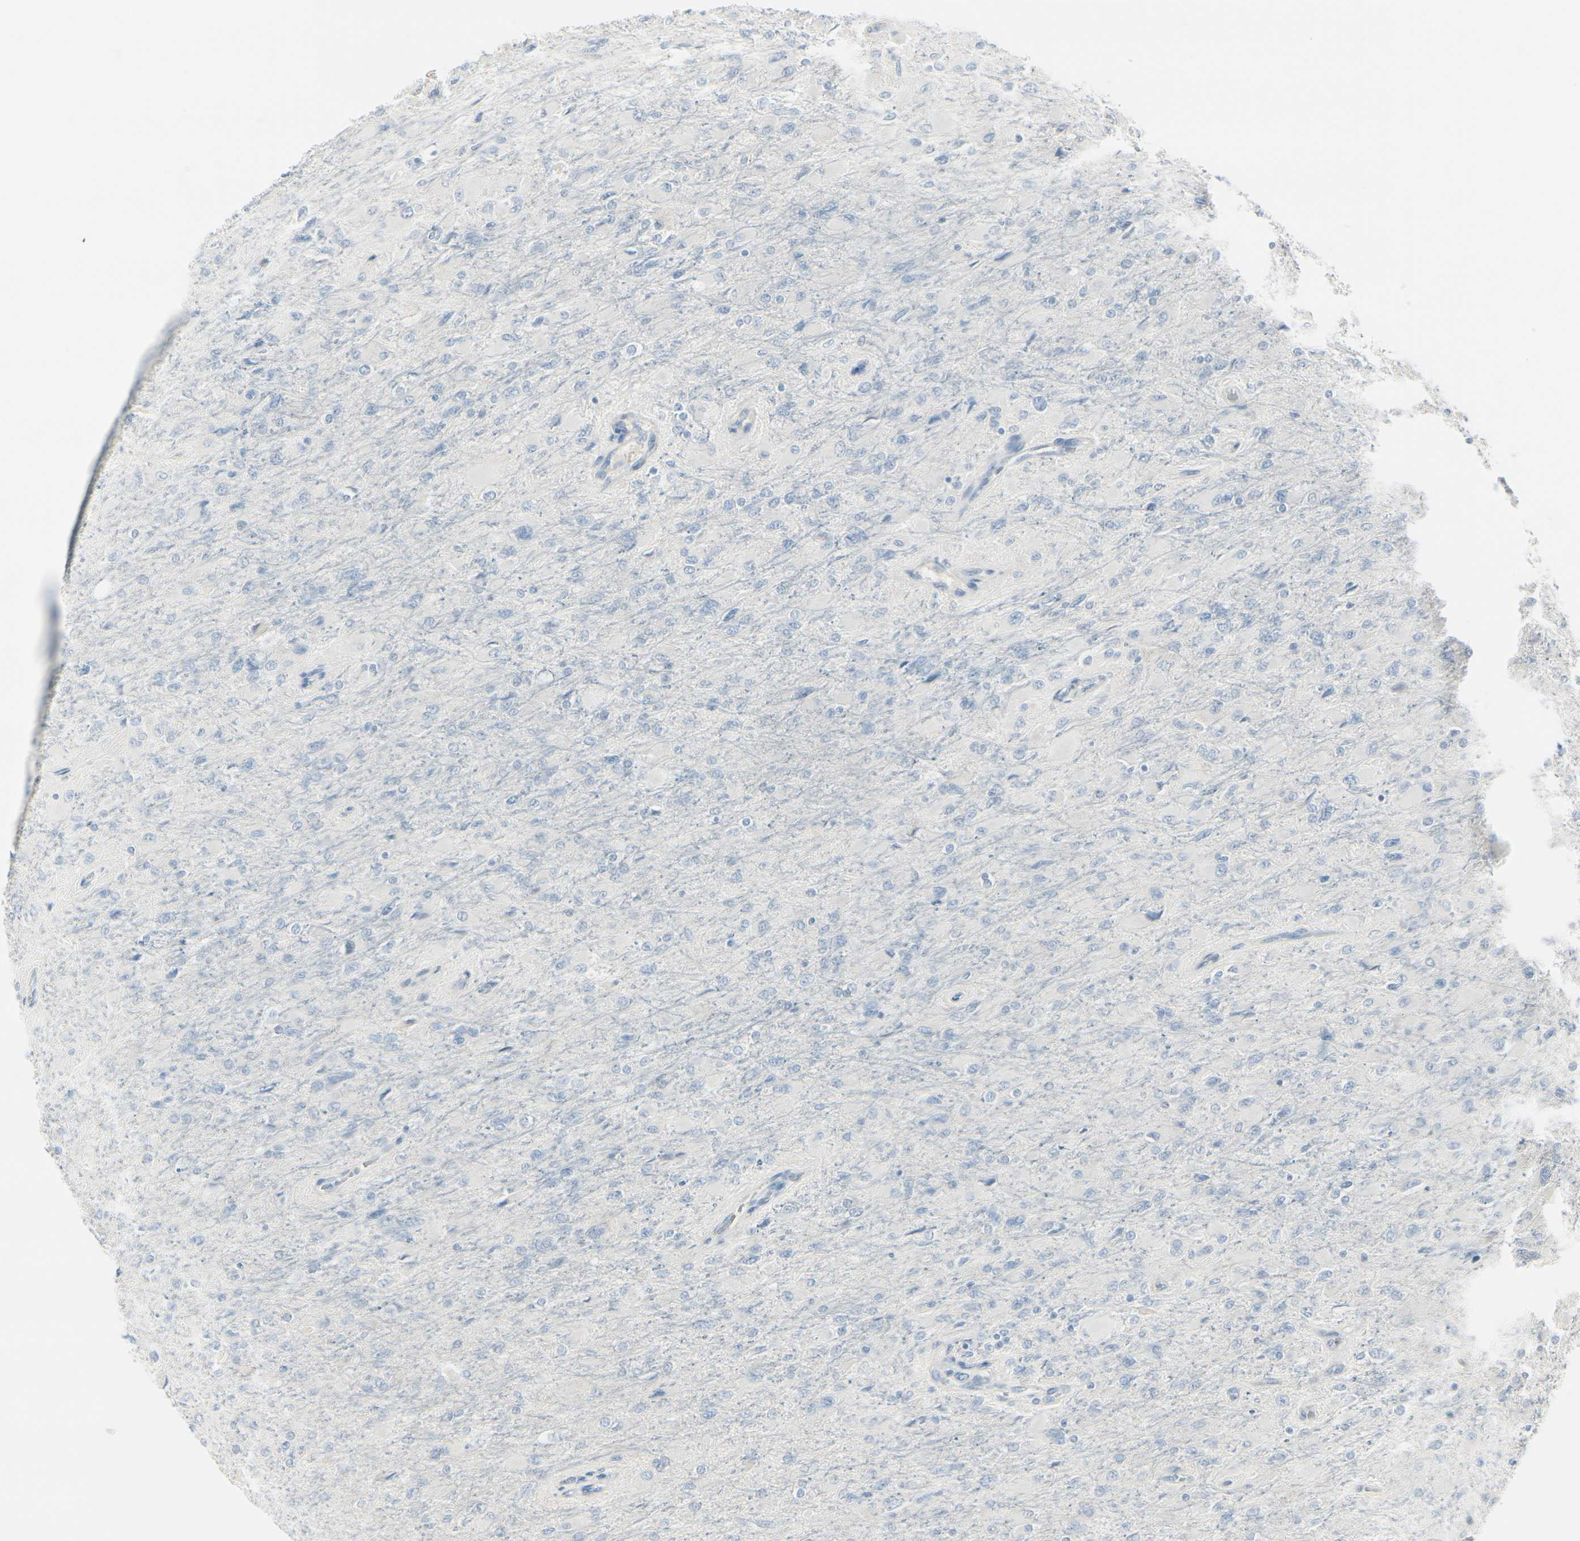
{"staining": {"intensity": "negative", "quantity": "none", "location": "none"}, "tissue": "glioma", "cell_type": "Tumor cells", "image_type": "cancer", "snomed": [{"axis": "morphology", "description": "Glioma, malignant, High grade"}, {"axis": "topography", "description": "Cerebral cortex"}], "caption": "Micrograph shows no significant protein positivity in tumor cells of high-grade glioma (malignant).", "gene": "CDHR5", "patient": {"sex": "female", "age": 36}}